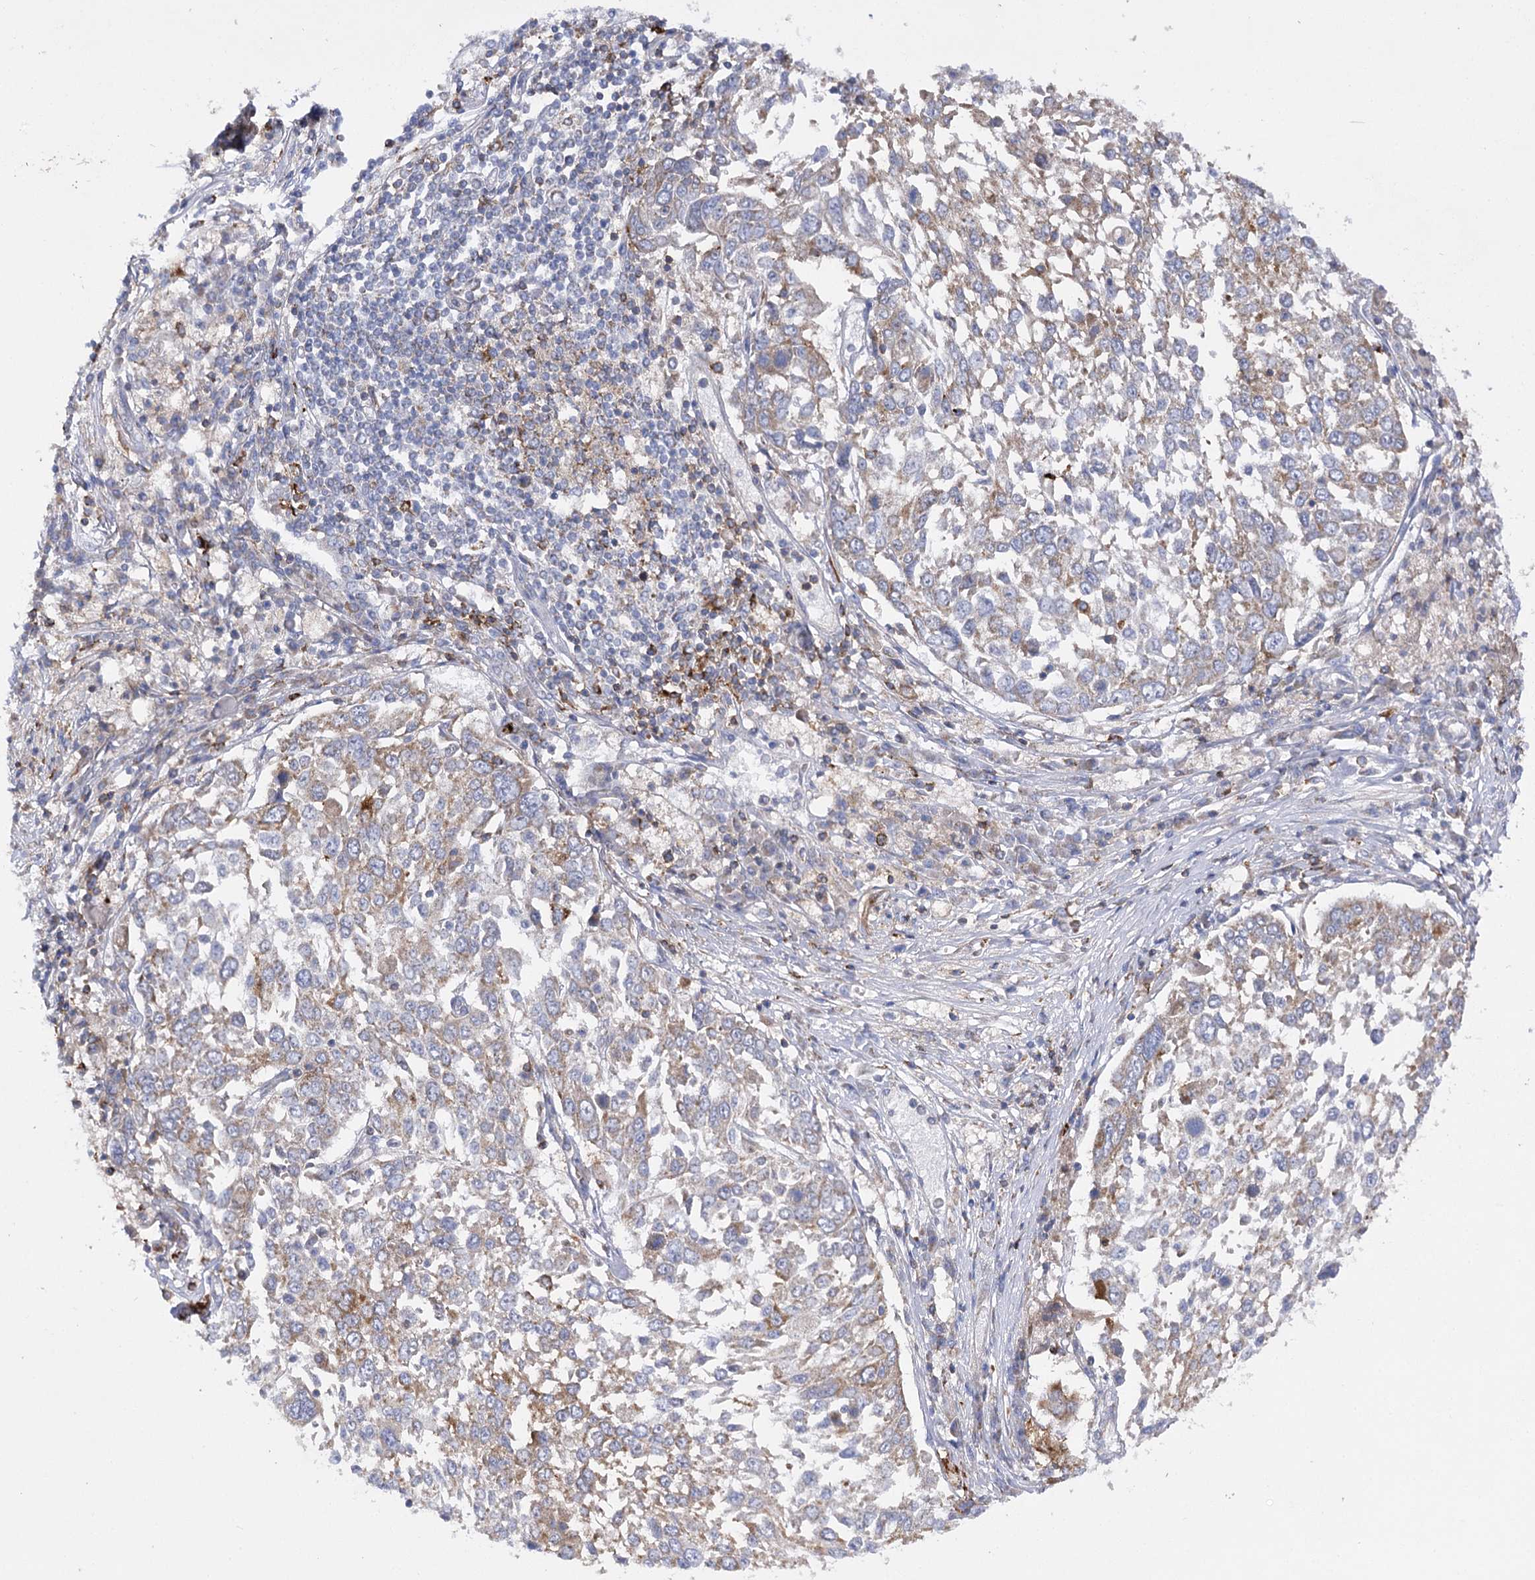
{"staining": {"intensity": "moderate", "quantity": "25%-75%", "location": "cytoplasmic/membranous"}, "tissue": "lung cancer", "cell_type": "Tumor cells", "image_type": "cancer", "snomed": [{"axis": "morphology", "description": "Squamous cell carcinoma, NOS"}, {"axis": "topography", "description": "Lung"}], "caption": "The histopathology image demonstrates immunohistochemical staining of lung squamous cell carcinoma. There is moderate cytoplasmic/membranous expression is appreciated in about 25%-75% of tumor cells.", "gene": "COX15", "patient": {"sex": "male", "age": 65}}